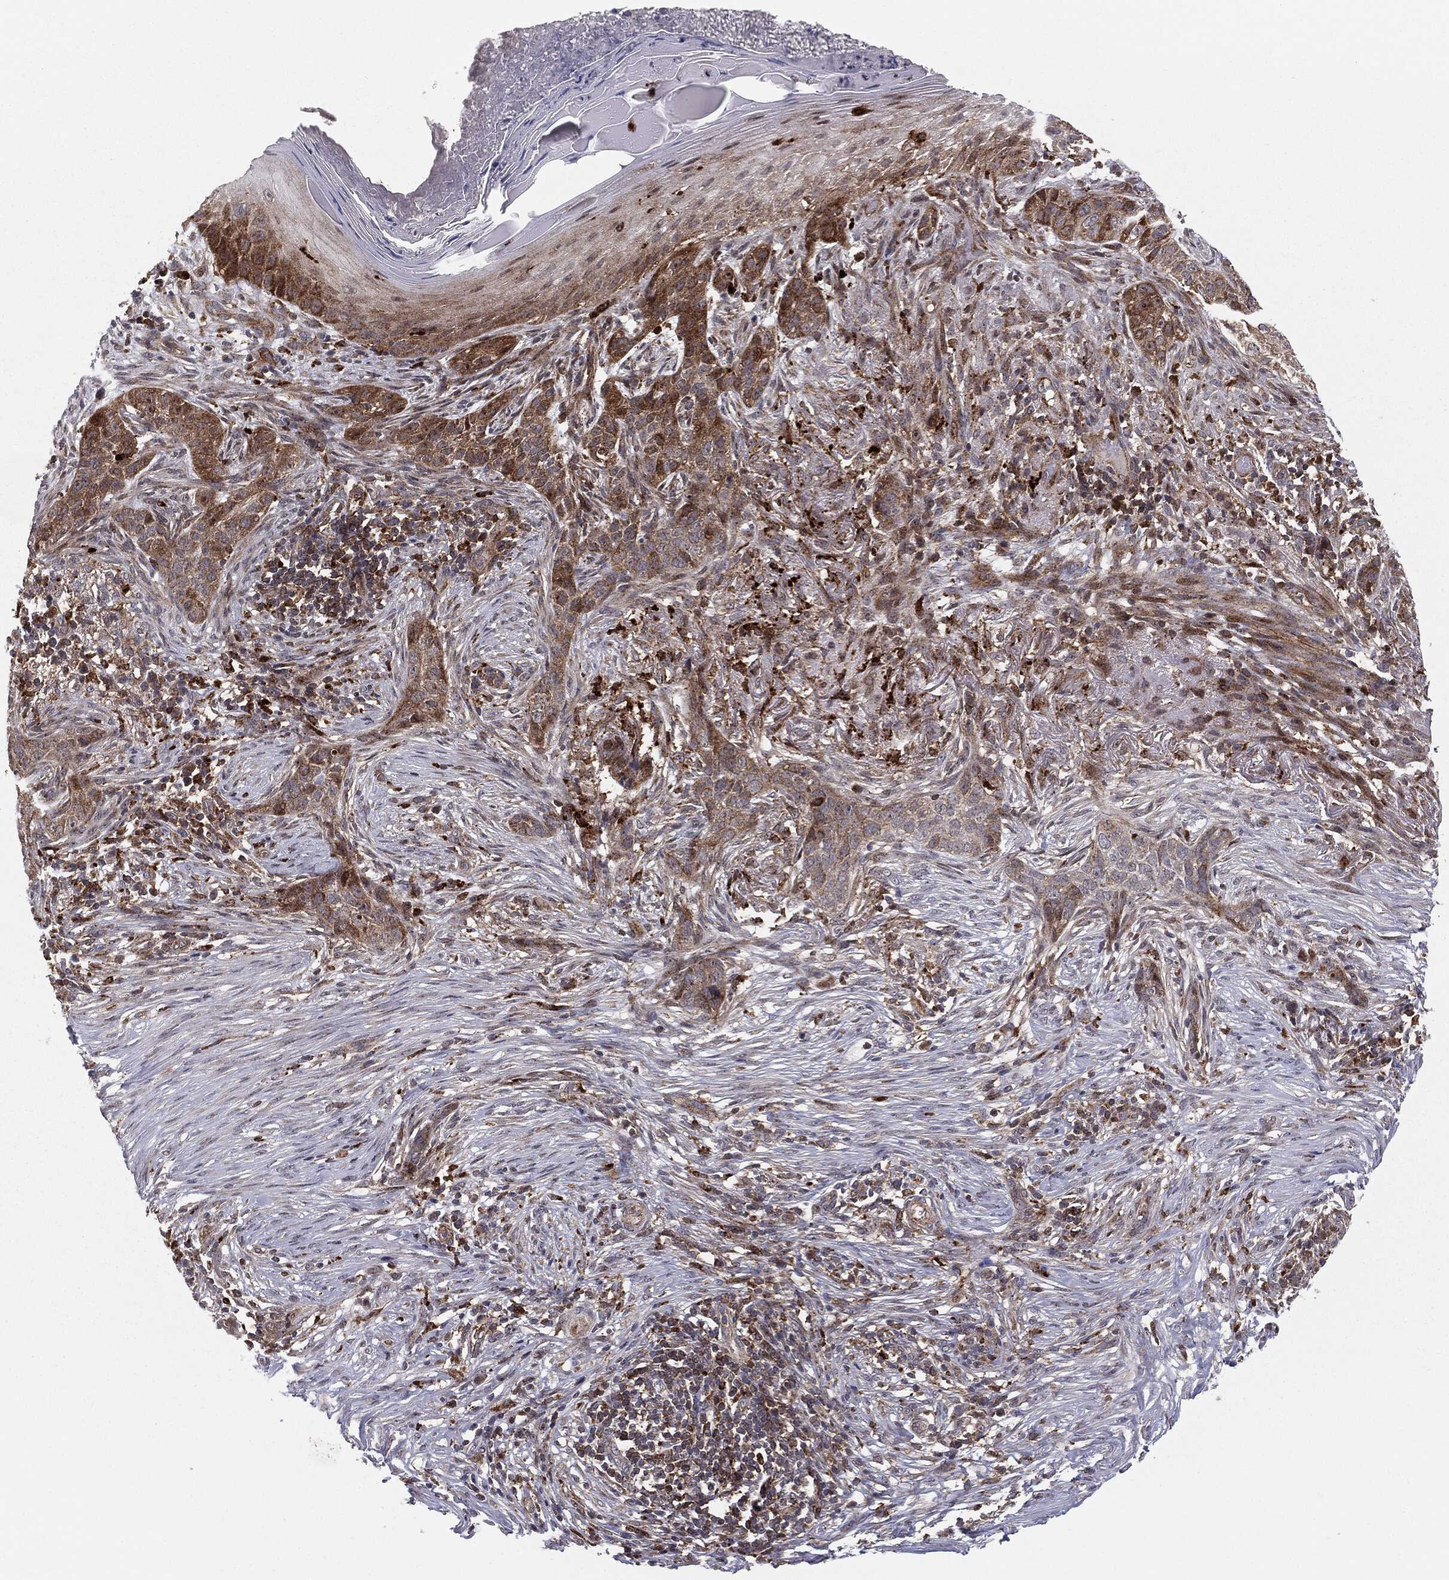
{"staining": {"intensity": "strong", "quantity": "<25%", "location": "cytoplasmic/membranous"}, "tissue": "skin cancer", "cell_type": "Tumor cells", "image_type": "cancer", "snomed": [{"axis": "morphology", "description": "Squamous cell carcinoma, NOS"}, {"axis": "topography", "description": "Skin"}], "caption": "IHC of skin squamous cell carcinoma exhibits medium levels of strong cytoplasmic/membranous positivity in about <25% of tumor cells.", "gene": "PTEN", "patient": {"sex": "male", "age": 88}}